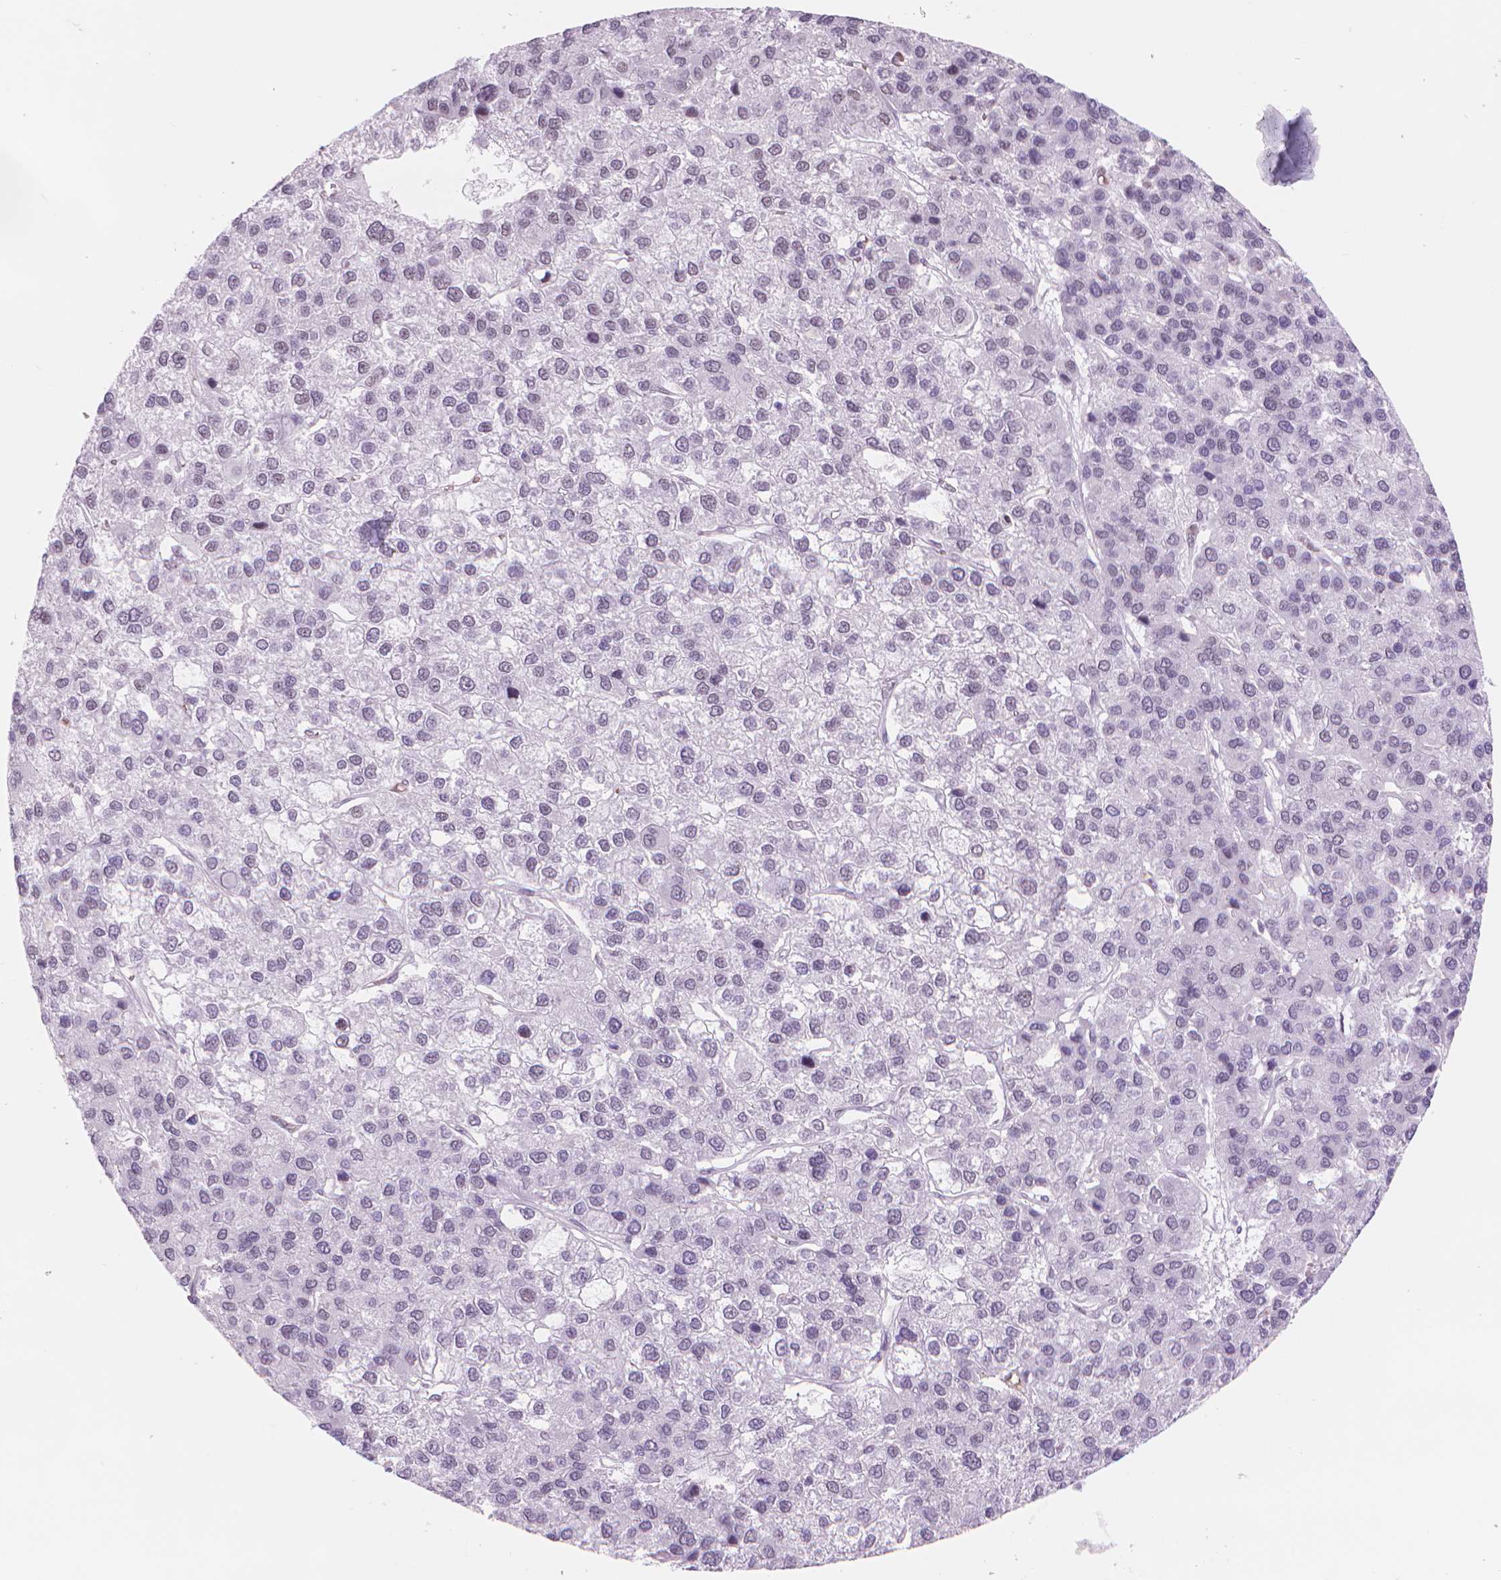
{"staining": {"intensity": "weak", "quantity": "25%-75%", "location": "nuclear"}, "tissue": "liver cancer", "cell_type": "Tumor cells", "image_type": "cancer", "snomed": [{"axis": "morphology", "description": "Carcinoma, Hepatocellular, NOS"}, {"axis": "topography", "description": "Liver"}], "caption": "Protein analysis of liver hepatocellular carcinoma tissue displays weak nuclear positivity in approximately 25%-75% of tumor cells.", "gene": "POLR3D", "patient": {"sex": "female", "age": 41}}